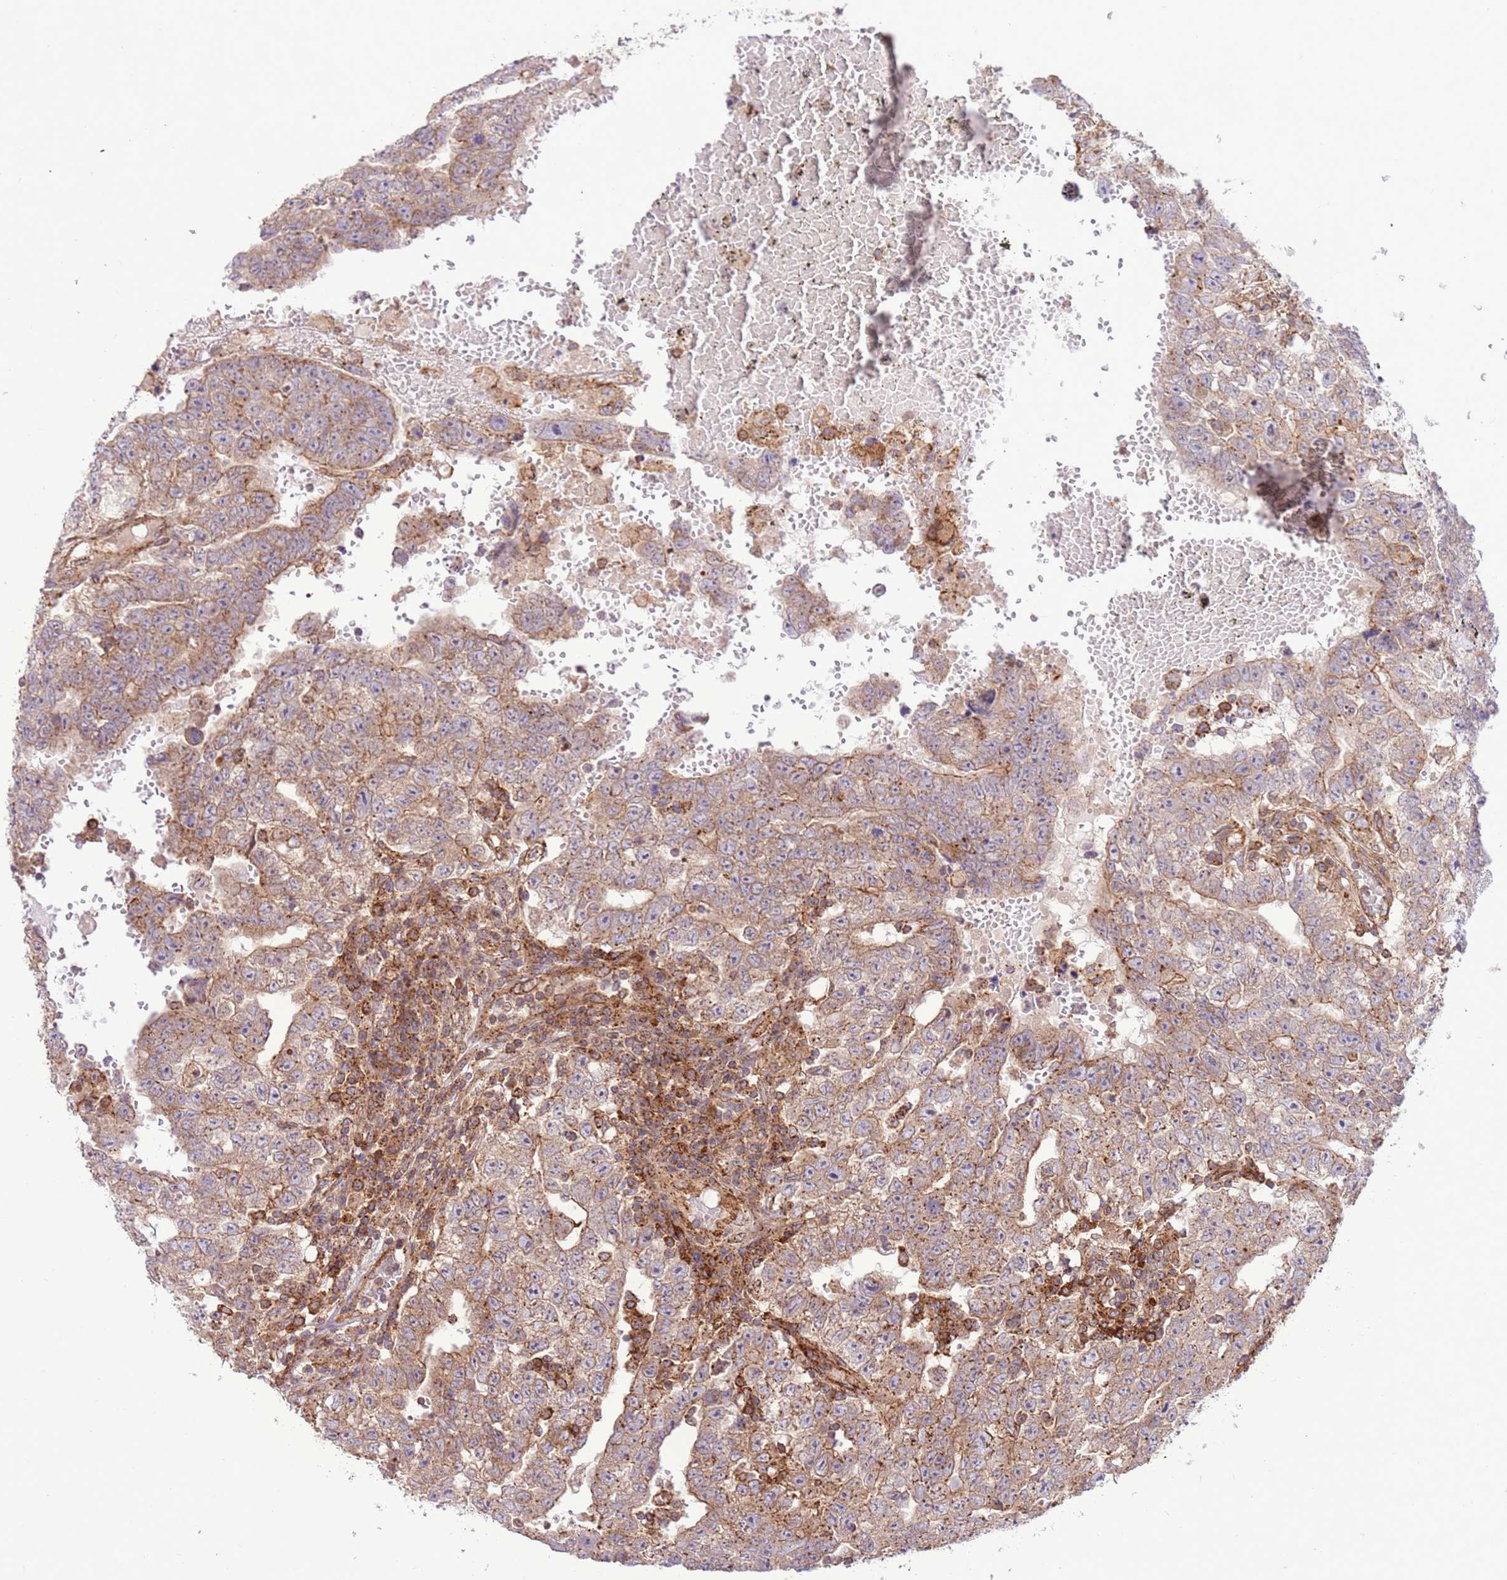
{"staining": {"intensity": "weak", "quantity": "25%-75%", "location": "cytoplasmic/membranous"}, "tissue": "testis cancer", "cell_type": "Tumor cells", "image_type": "cancer", "snomed": [{"axis": "morphology", "description": "Carcinoma, Embryonal, NOS"}, {"axis": "topography", "description": "Testis"}], "caption": "Testis embryonal carcinoma was stained to show a protein in brown. There is low levels of weak cytoplasmic/membranous positivity in approximately 25%-75% of tumor cells.", "gene": "DDX19B", "patient": {"sex": "male", "age": 25}}